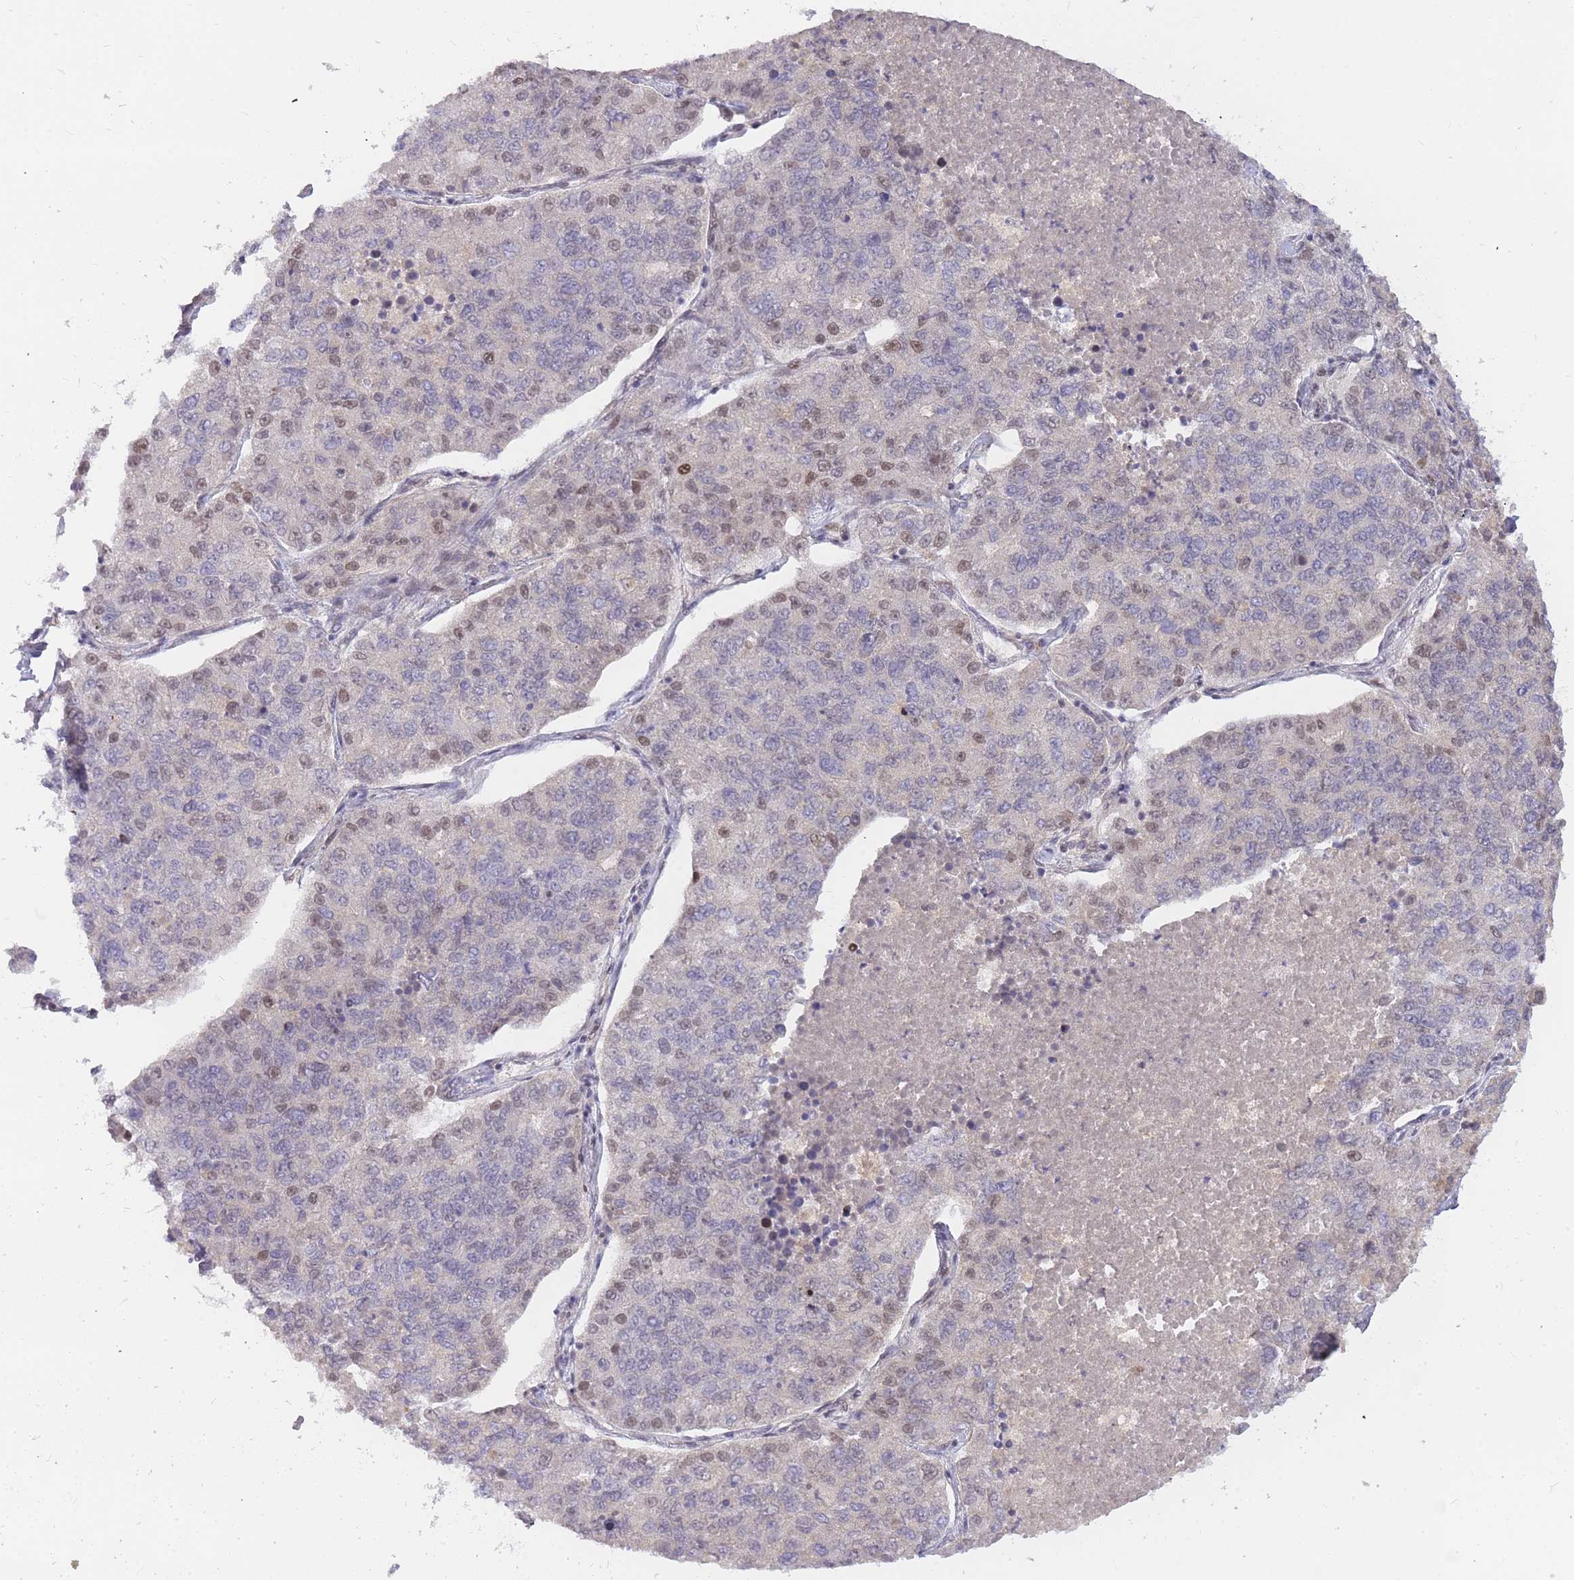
{"staining": {"intensity": "moderate", "quantity": "<25%", "location": "nuclear"}, "tissue": "lung cancer", "cell_type": "Tumor cells", "image_type": "cancer", "snomed": [{"axis": "morphology", "description": "Adenocarcinoma, NOS"}, {"axis": "topography", "description": "Lung"}], "caption": "Immunohistochemical staining of human lung adenocarcinoma displays moderate nuclear protein staining in approximately <25% of tumor cells. (DAB (3,3'-diaminobenzidine) = brown stain, brightfield microscopy at high magnification).", "gene": "TLE2", "patient": {"sex": "male", "age": 49}}